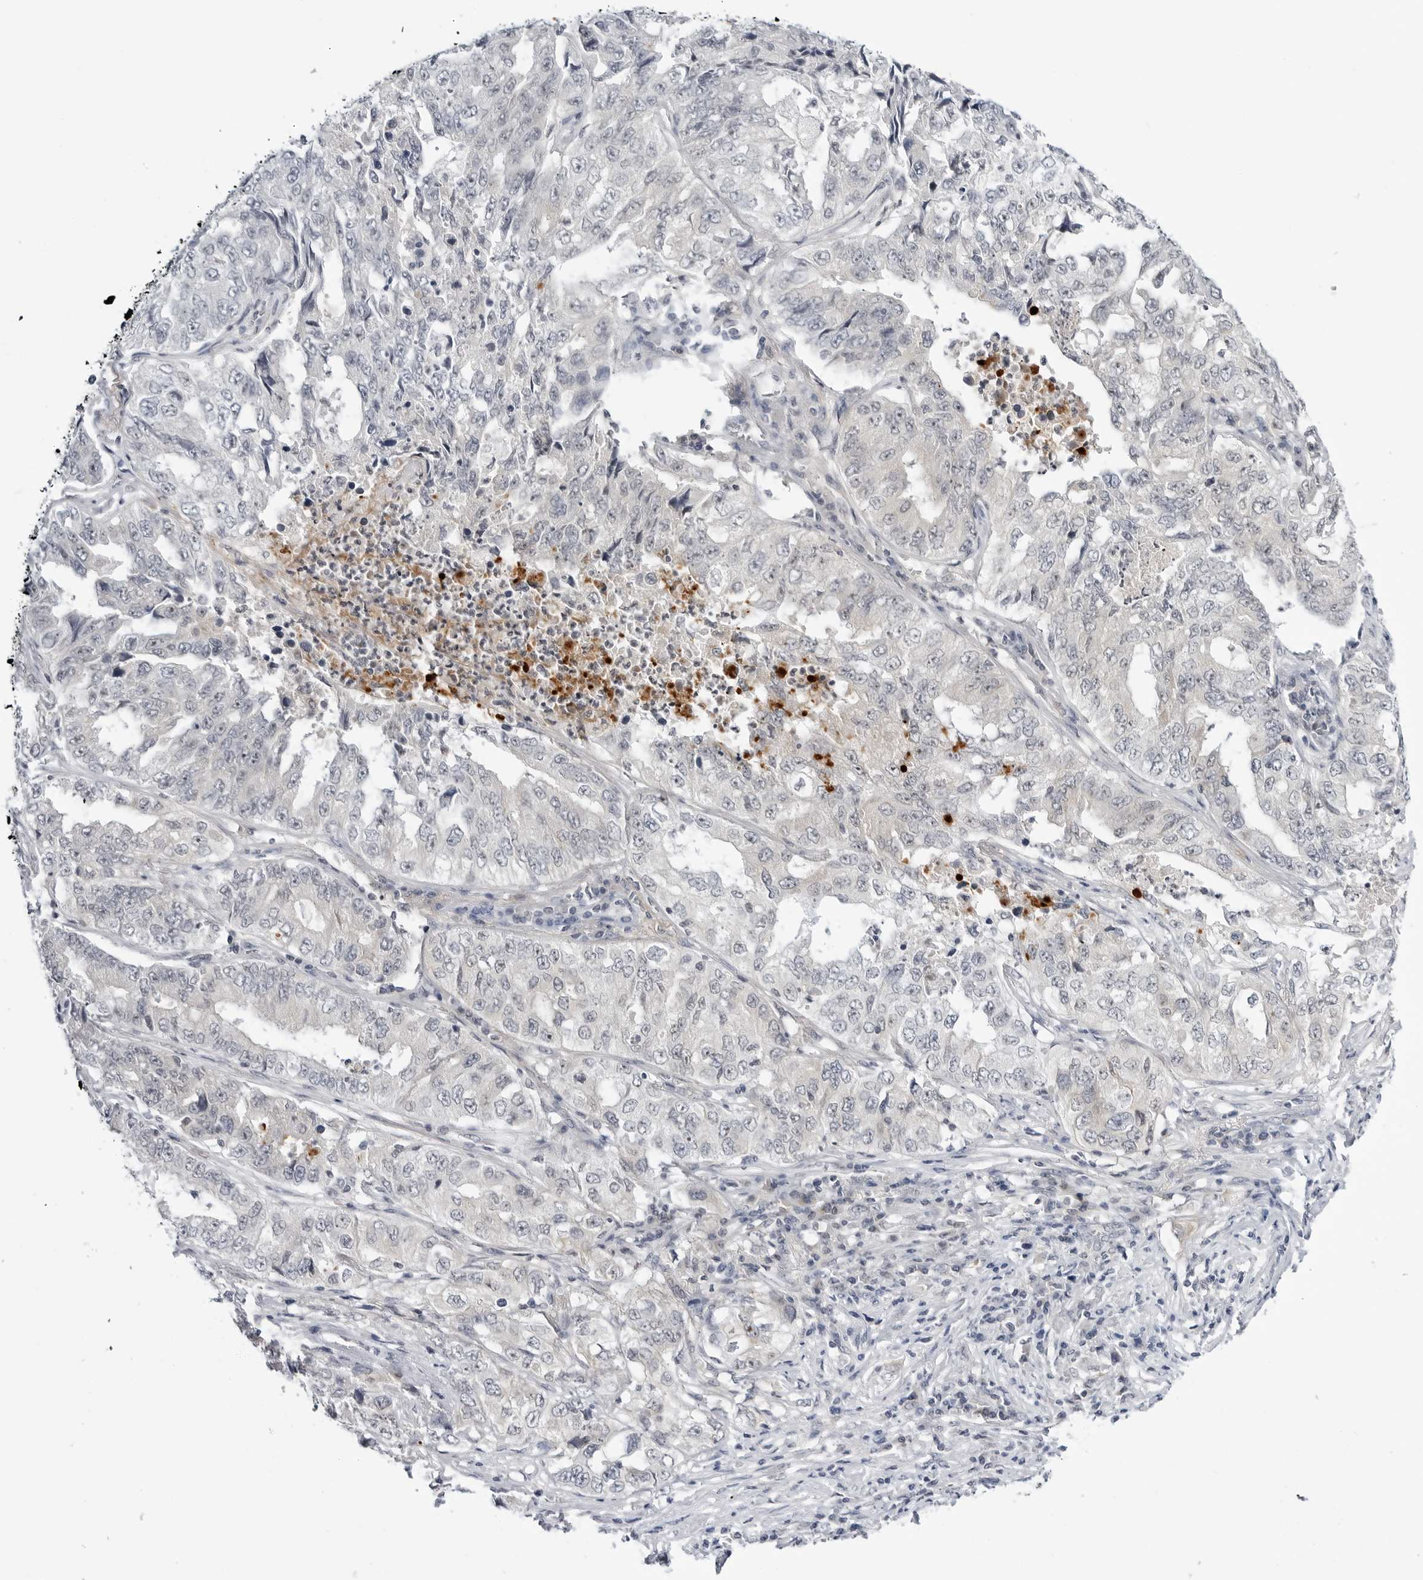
{"staining": {"intensity": "negative", "quantity": "none", "location": "none"}, "tissue": "lung cancer", "cell_type": "Tumor cells", "image_type": "cancer", "snomed": [{"axis": "morphology", "description": "Adenocarcinoma, NOS"}, {"axis": "topography", "description": "Lung"}], "caption": "A high-resolution image shows immunohistochemistry (IHC) staining of lung adenocarcinoma, which shows no significant positivity in tumor cells.", "gene": "MAP2K5", "patient": {"sex": "female", "age": 51}}